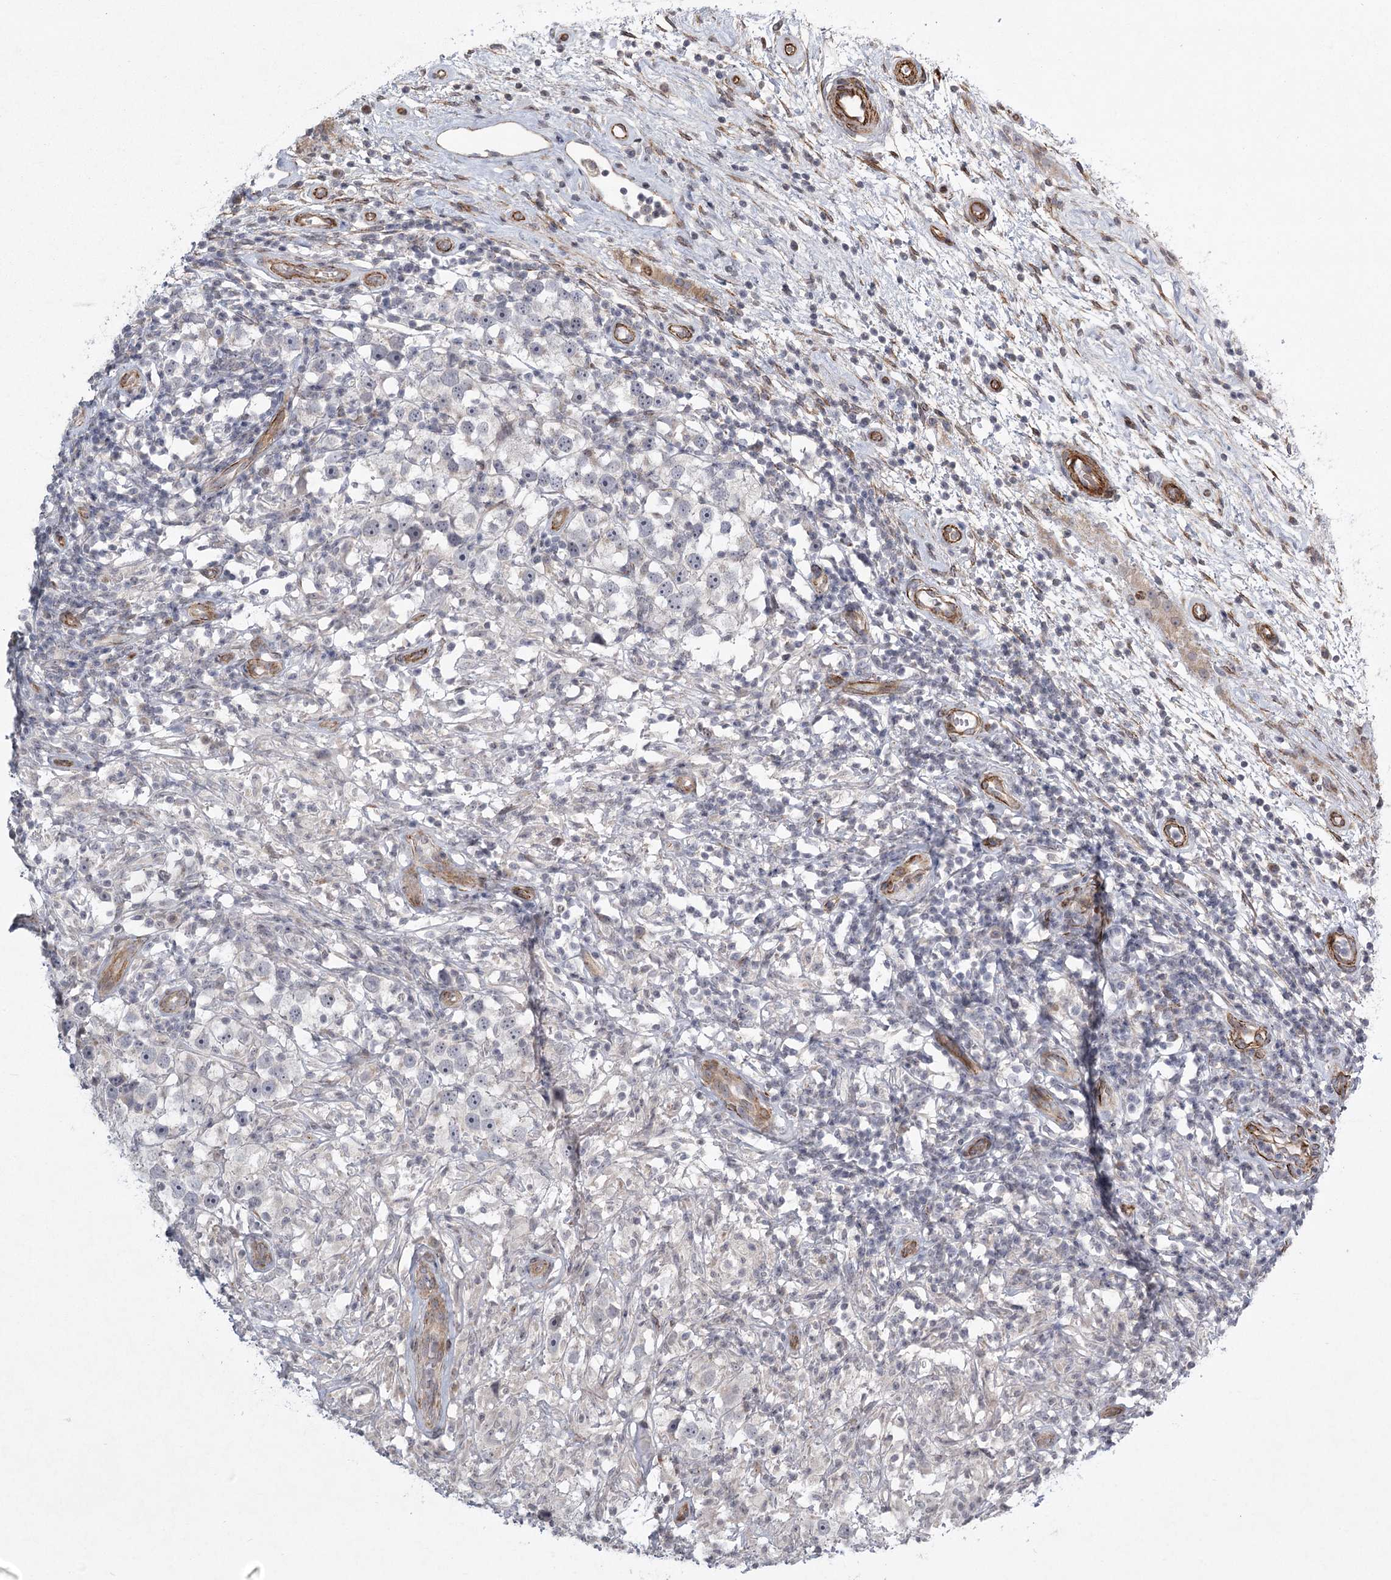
{"staining": {"intensity": "negative", "quantity": "none", "location": "none"}, "tissue": "testis cancer", "cell_type": "Tumor cells", "image_type": "cancer", "snomed": [{"axis": "morphology", "description": "Seminoma, NOS"}, {"axis": "topography", "description": "Testis"}], "caption": "The photomicrograph shows no staining of tumor cells in testis cancer. (Stains: DAB IHC with hematoxylin counter stain, Microscopy: brightfield microscopy at high magnification).", "gene": "MEPE", "patient": {"sex": "male", "age": 49}}